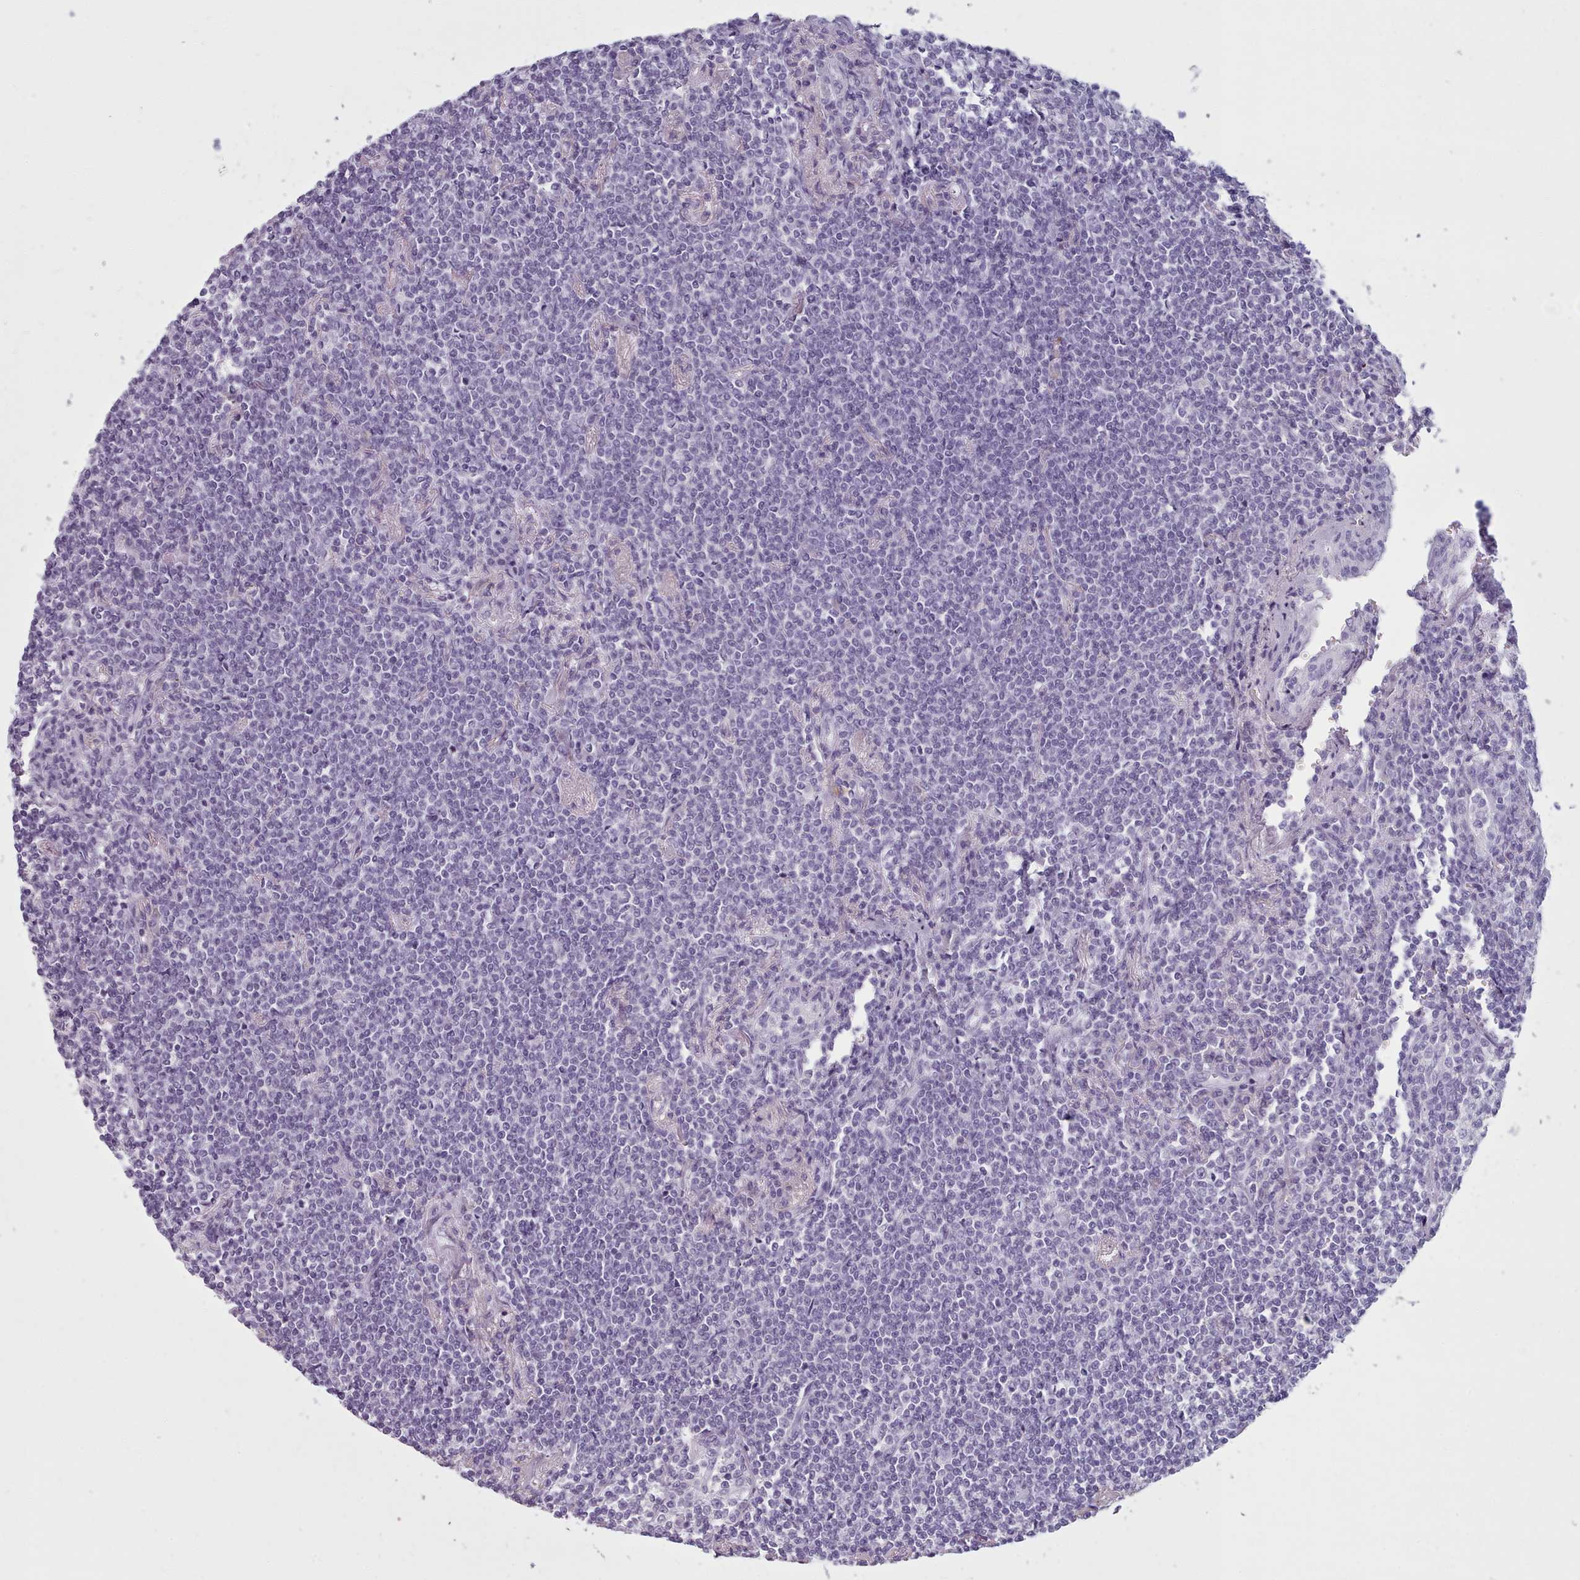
{"staining": {"intensity": "negative", "quantity": "none", "location": "none"}, "tissue": "lymphoma", "cell_type": "Tumor cells", "image_type": "cancer", "snomed": [{"axis": "morphology", "description": "Malignant lymphoma, non-Hodgkin's type, Low grade"}, {"axis": "topography", "description": "Lung"}], "caption": "Low-grade malignant lymphoma, non-Hodgkin's type was stained to show a protein in brown. There is no significant expression in tumor cells.", "gene": "ZNF43", "patient": {"sex": "female", "age": 71}}